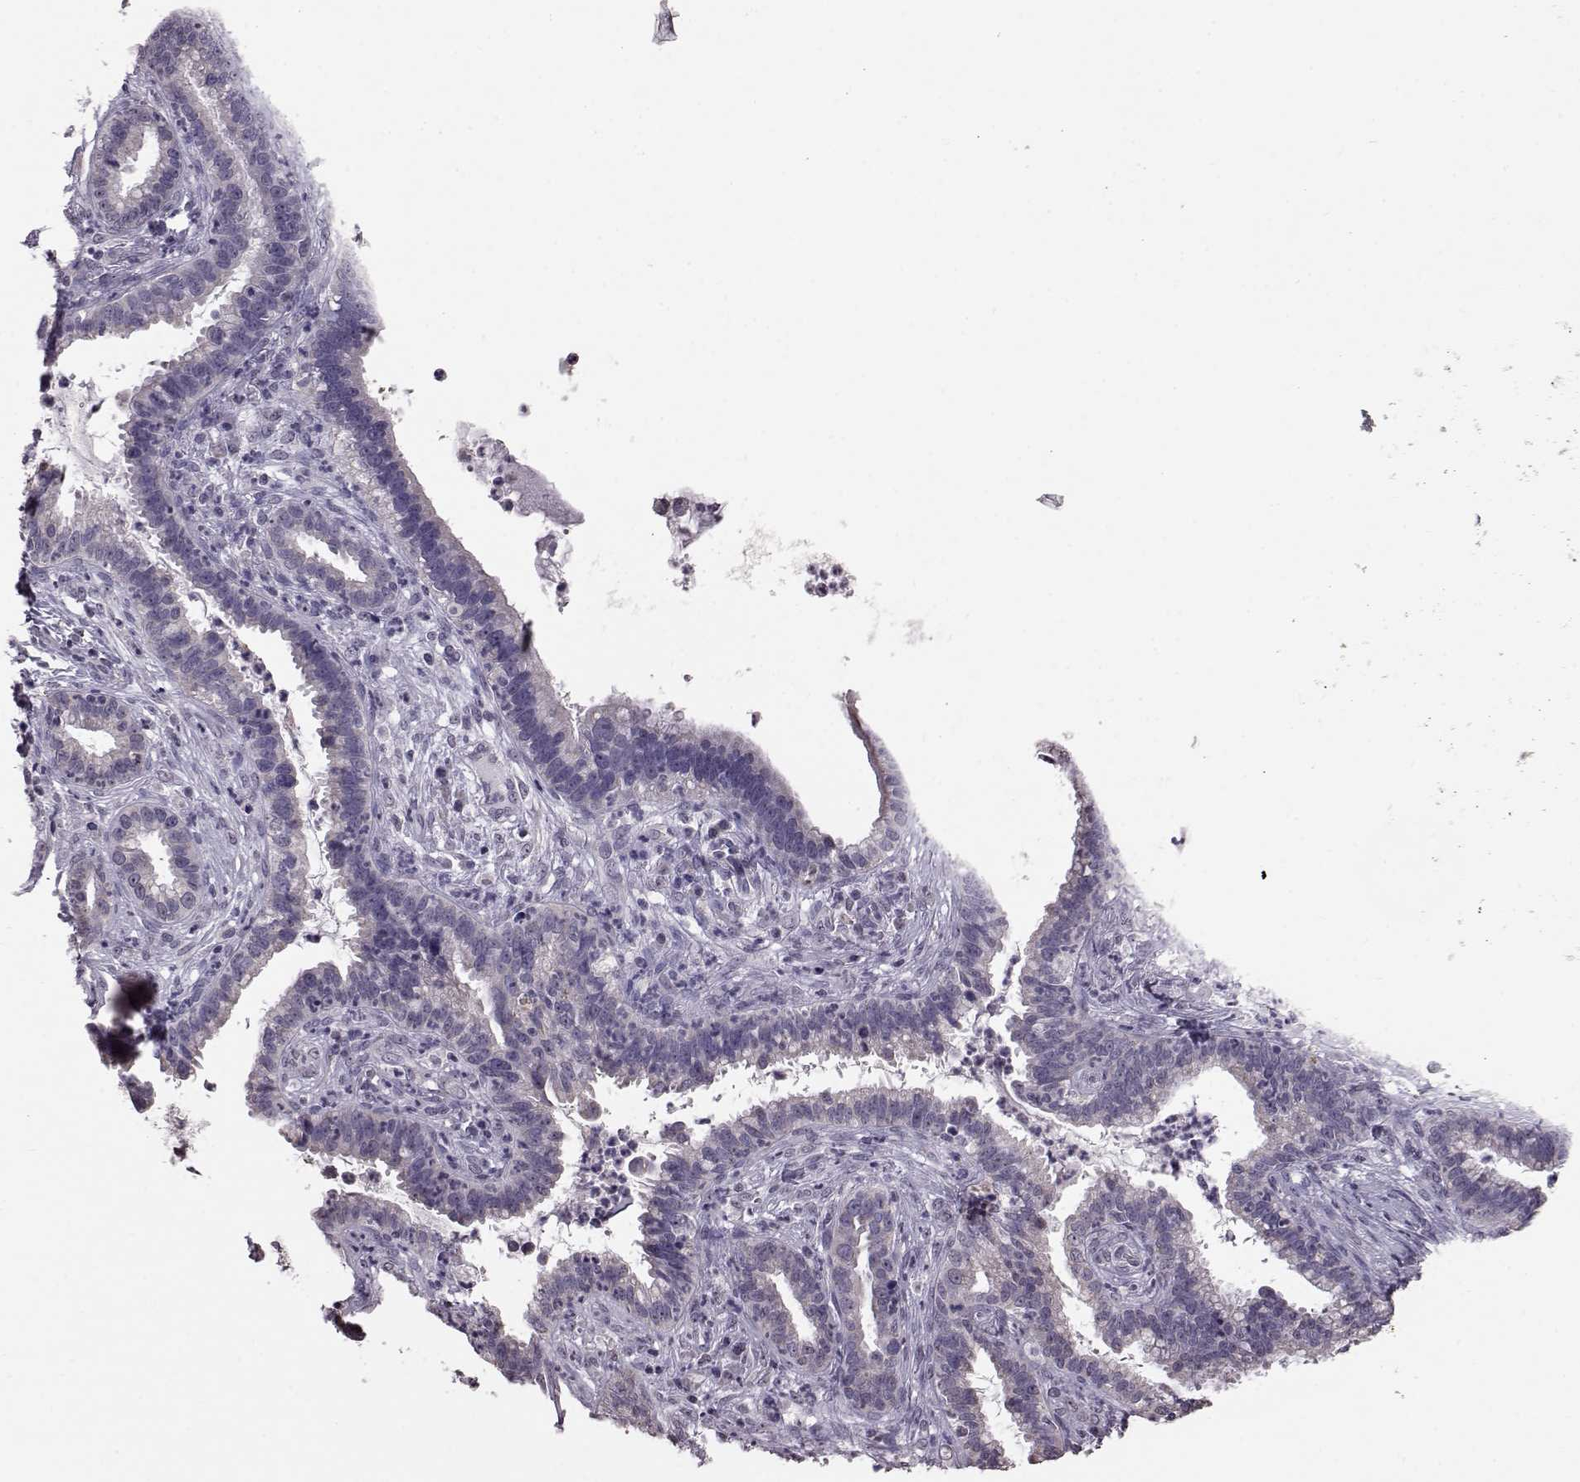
{"staining": {"intensity": "negative", "quantity": "none", "location": "none"}, "tissue": "cervical cancer", "cell_type": "Tumor cells", "image_type": "cancer", "snomed": [{"axis": "morphology", "description": "Adenocarcinoma, NOS"}, {"axis": "topography", "description": "Cervix"}], "caption": "The micrograph shows no significant expression in tumor cells of adenocarcinoma (cervical).", "gene": "ALDH3A1", "patient": {"sex": "female", "age": 45}}